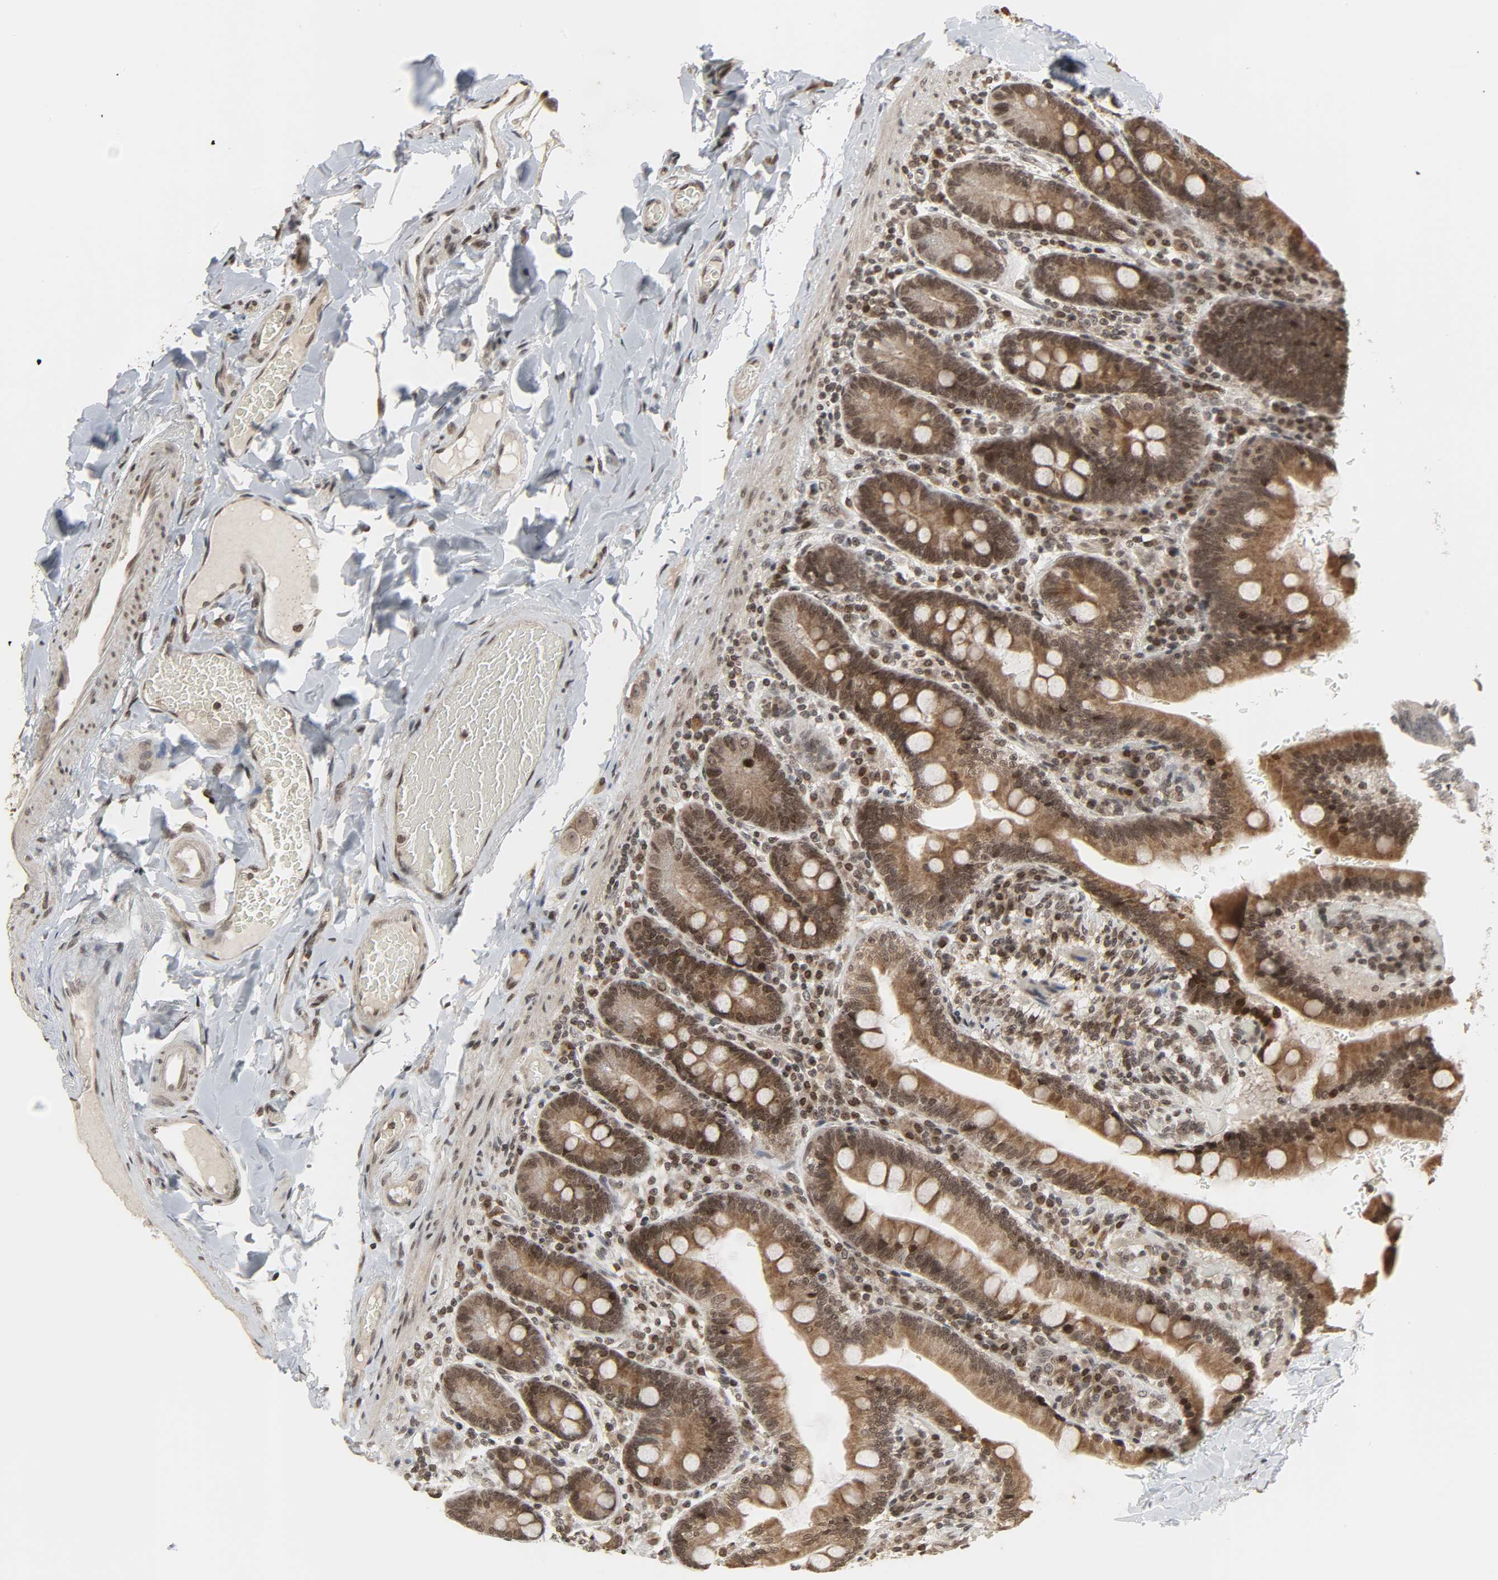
{"staining": {"intensity": "moderate", "quantity": ">75%", "location": "cytoplasmic/membranous,nuclear"}, "tissue": "duodenum", "cell_type": "Glandular cells", "image_type": "normal", "snomed": [{"axis": "morphology", "description": "Normal tissue, NOS"}, {"axis": "topography", "description": "Duodenum"}], "caption": "A photomicrograph showing moderate cytoplasmic/membranous,nuclear positivity in approximately >75% of glandular cells in unremarkable duodenum, as visualized by brown immunohistochemical staining.", "gene": "XRCC1", "patient": {"sex": "male", "age": 66}}